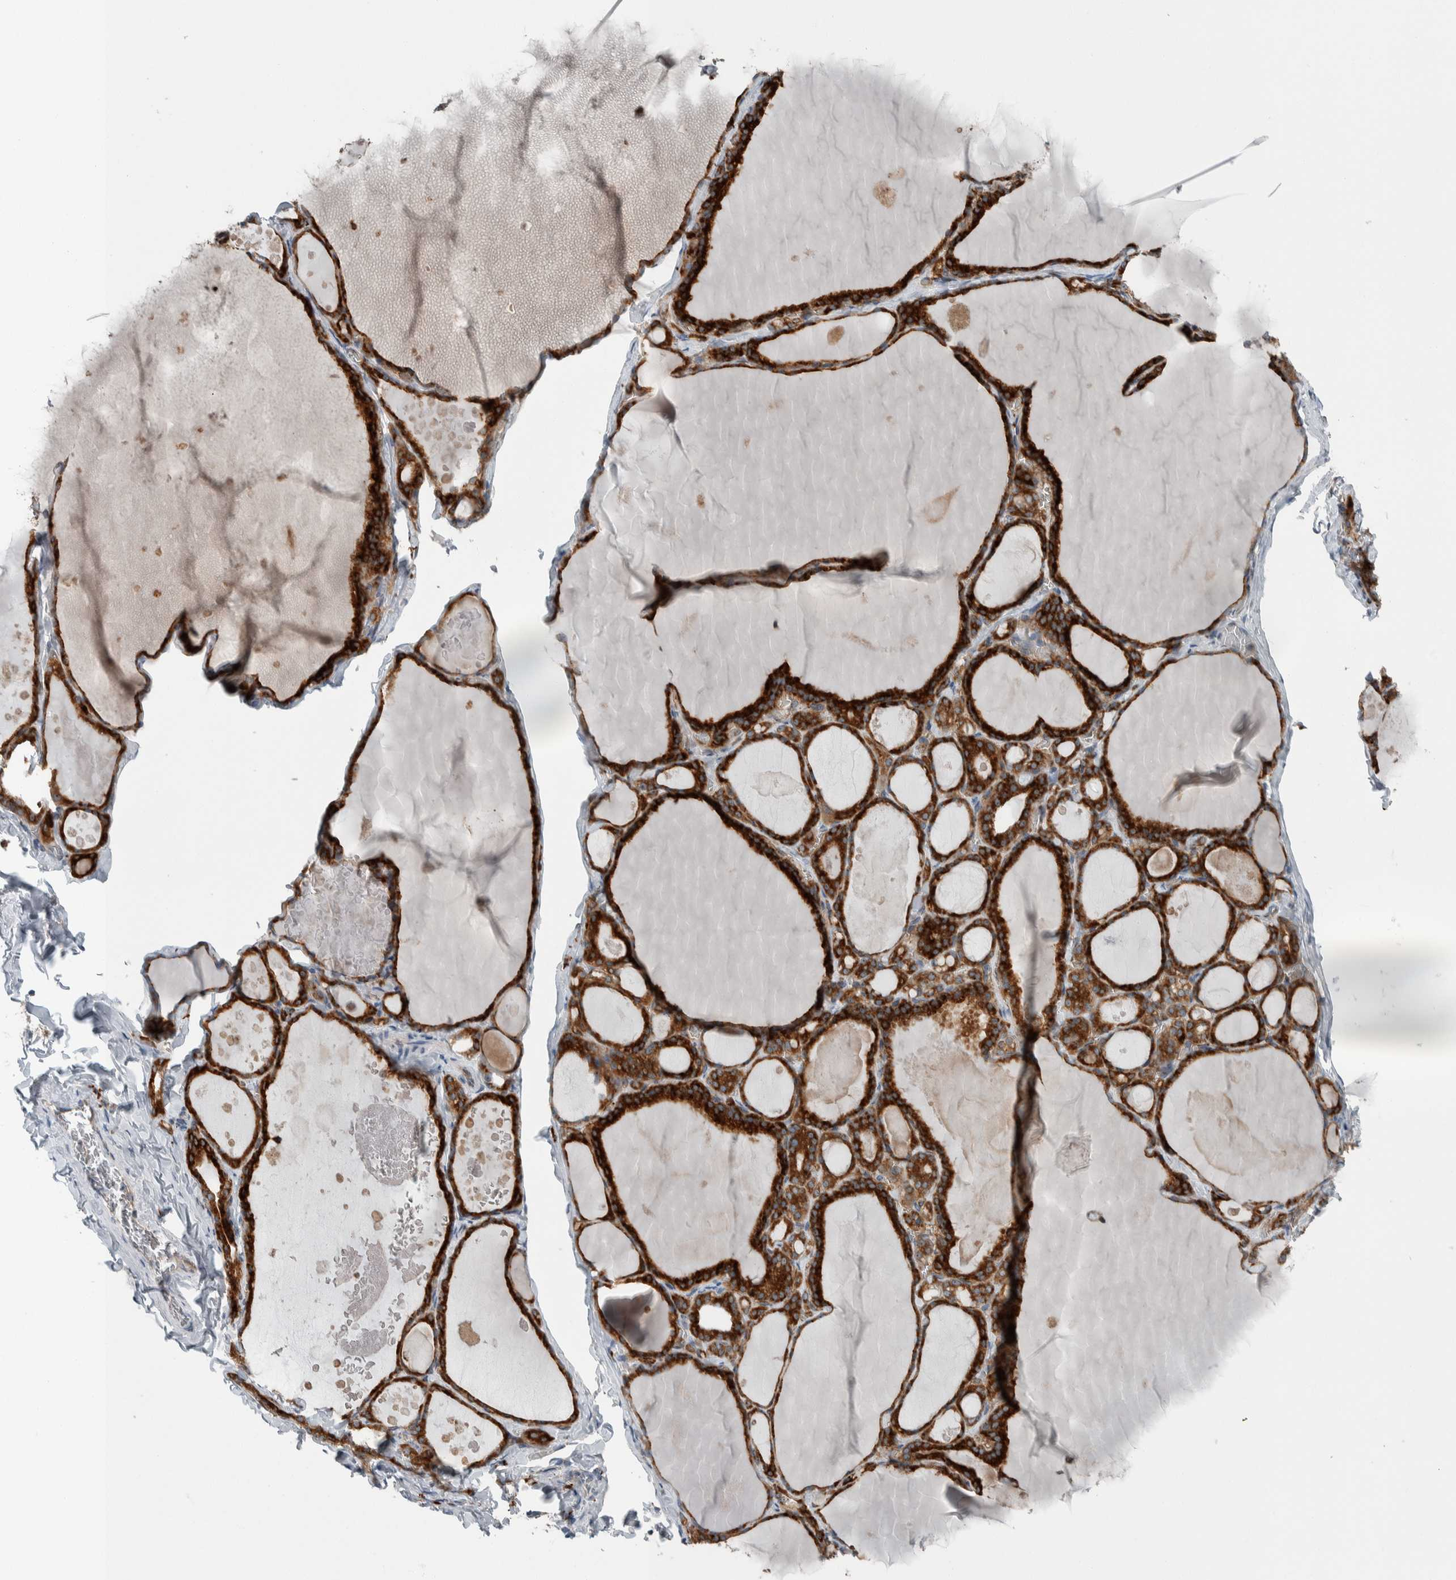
{"staining": {"intensity": "strong", "quantity": ">75%", "location": "cytoplasmic/membranous"}, "tissue": "thyroid gland", "cell_type": "Glandular cells", "image_type": "normal", "snomed": [{"axis": "morphology", "description": "Normal tissue, NOS"}, {"axis": "topography", "description": "Thyroid gland"}], "caption": "Thyroid gland was stained to show a protein in brown. There is high levels of strong cytoplasmic/membranous positivity in about >75% of glandular cells.", "gene": "USP25", "patient": {"sex": "male", "age": 56}}